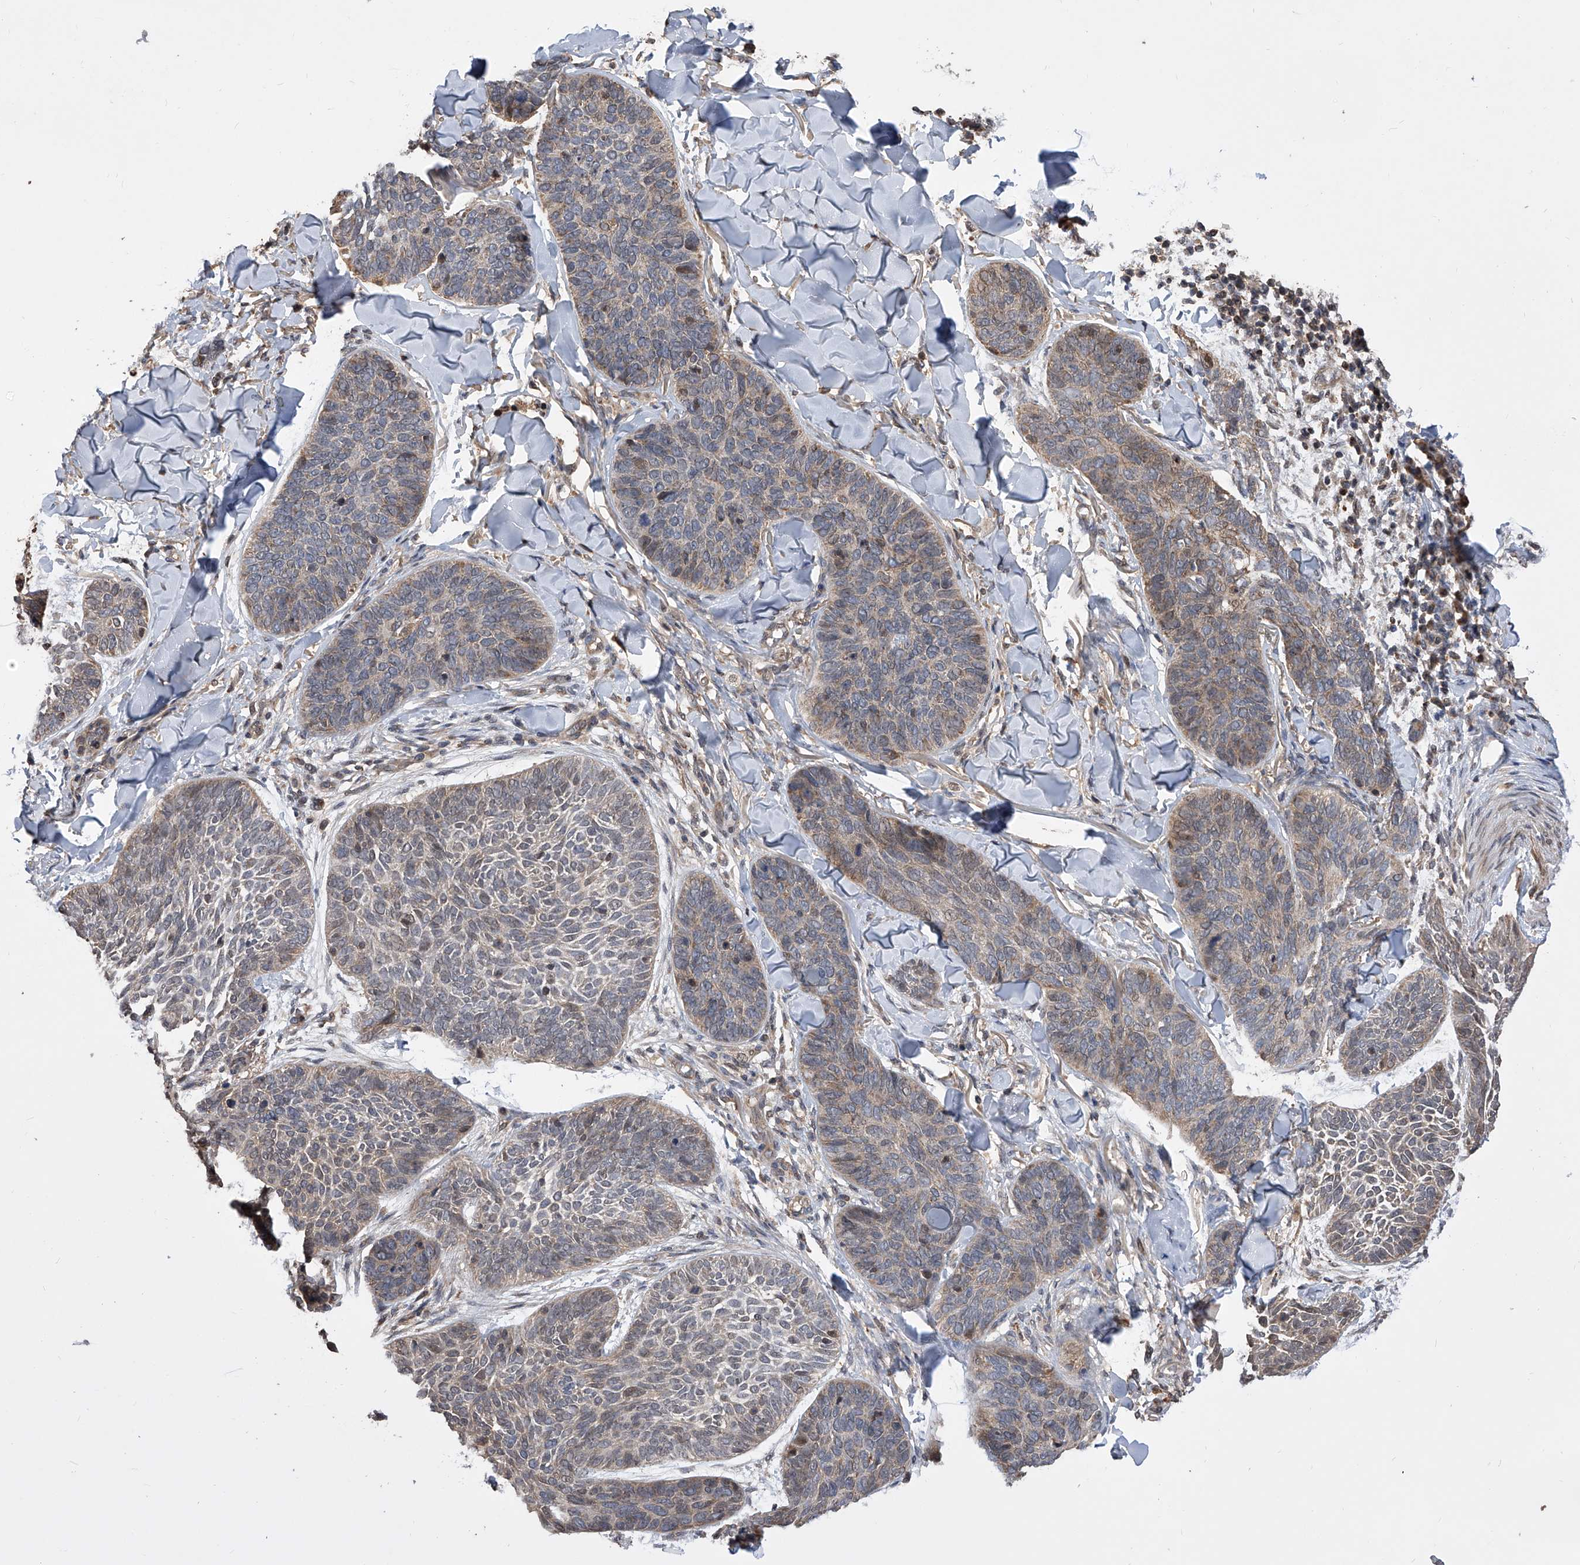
{"staining": {"intensity": "weak", "quantity": "25%-75%", "location": "cytoplasmic/membranous,nuclear"}, "tissue": "skin cancer", "cell_type": "Tumor cells", "image_type": "cancer", "snomed": [{"axis": "morphology", "description": "Basal cell carcinoma"}, {"axis": "topography", "description": "Skin"}], "caption": "Protein expression analysis of skin cancer exhibits weak cytoplasmic/membranous and nuclear expression in approximately 25%-75% of tumor cells.", "gene": "GMDS", "patient": {"sex": "male", "age": 85}}